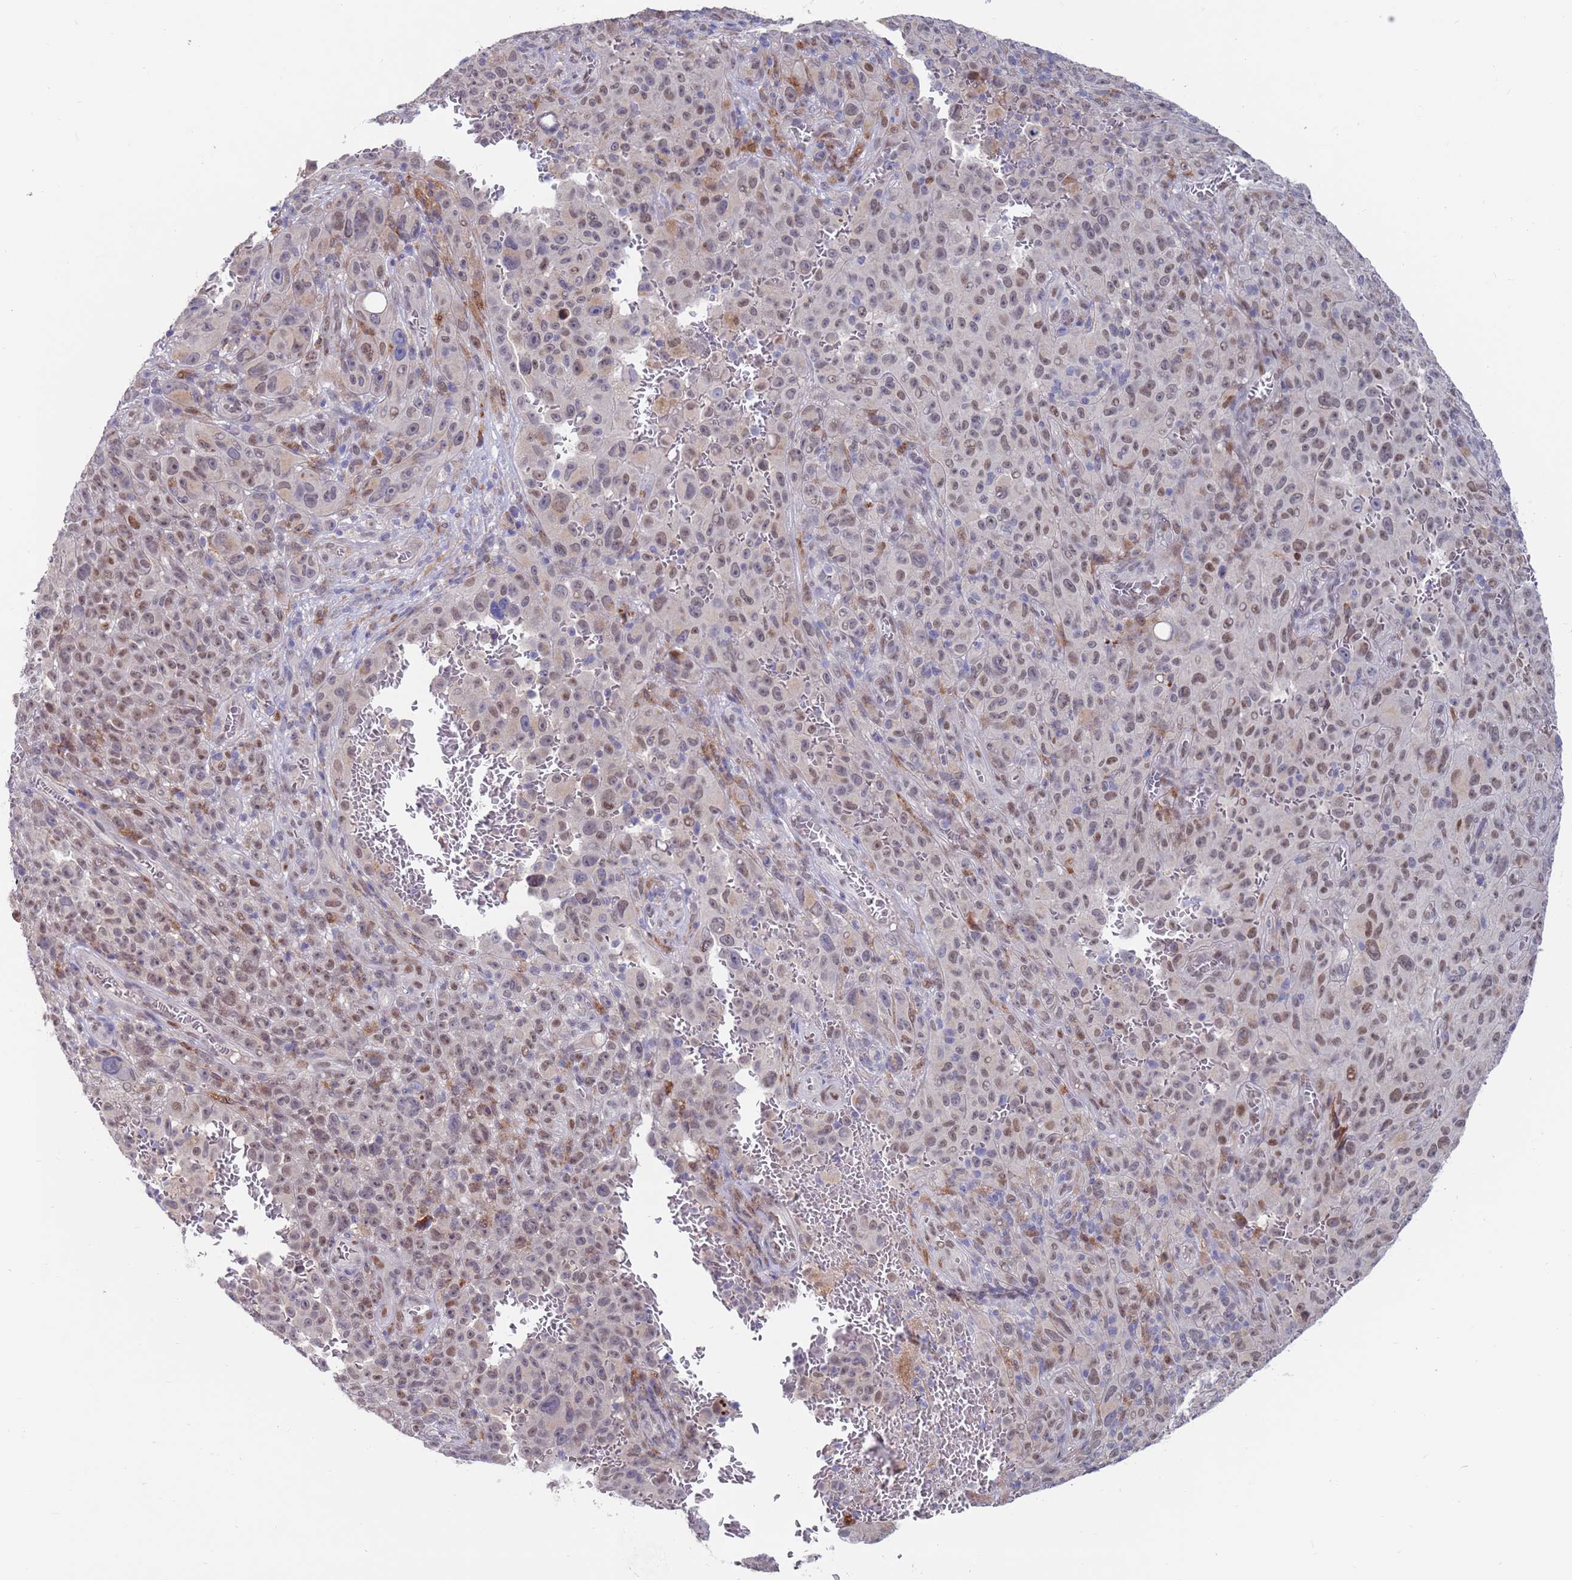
{"staining": {"intensity": "weak", "quantity": ">75%", "location": "nuclear"}, "tissue": "melanoma", "cell_type": "Tumor cells", "image_type": "cancer", "snomed": [{"axis": "morphology", "description": "Malignant melanoma, NOS"}, {"axis": "topography", "description": "Skin"}], "caption": "Immunohistochemistry (DAB (3,3'-diaminobenzidine)) staining of melanoma shows weak nuclear protein expression in approximately >75% of tumor cells.", "gene": "FBXO27", "patient": {"sex": "female", "age": 82}}